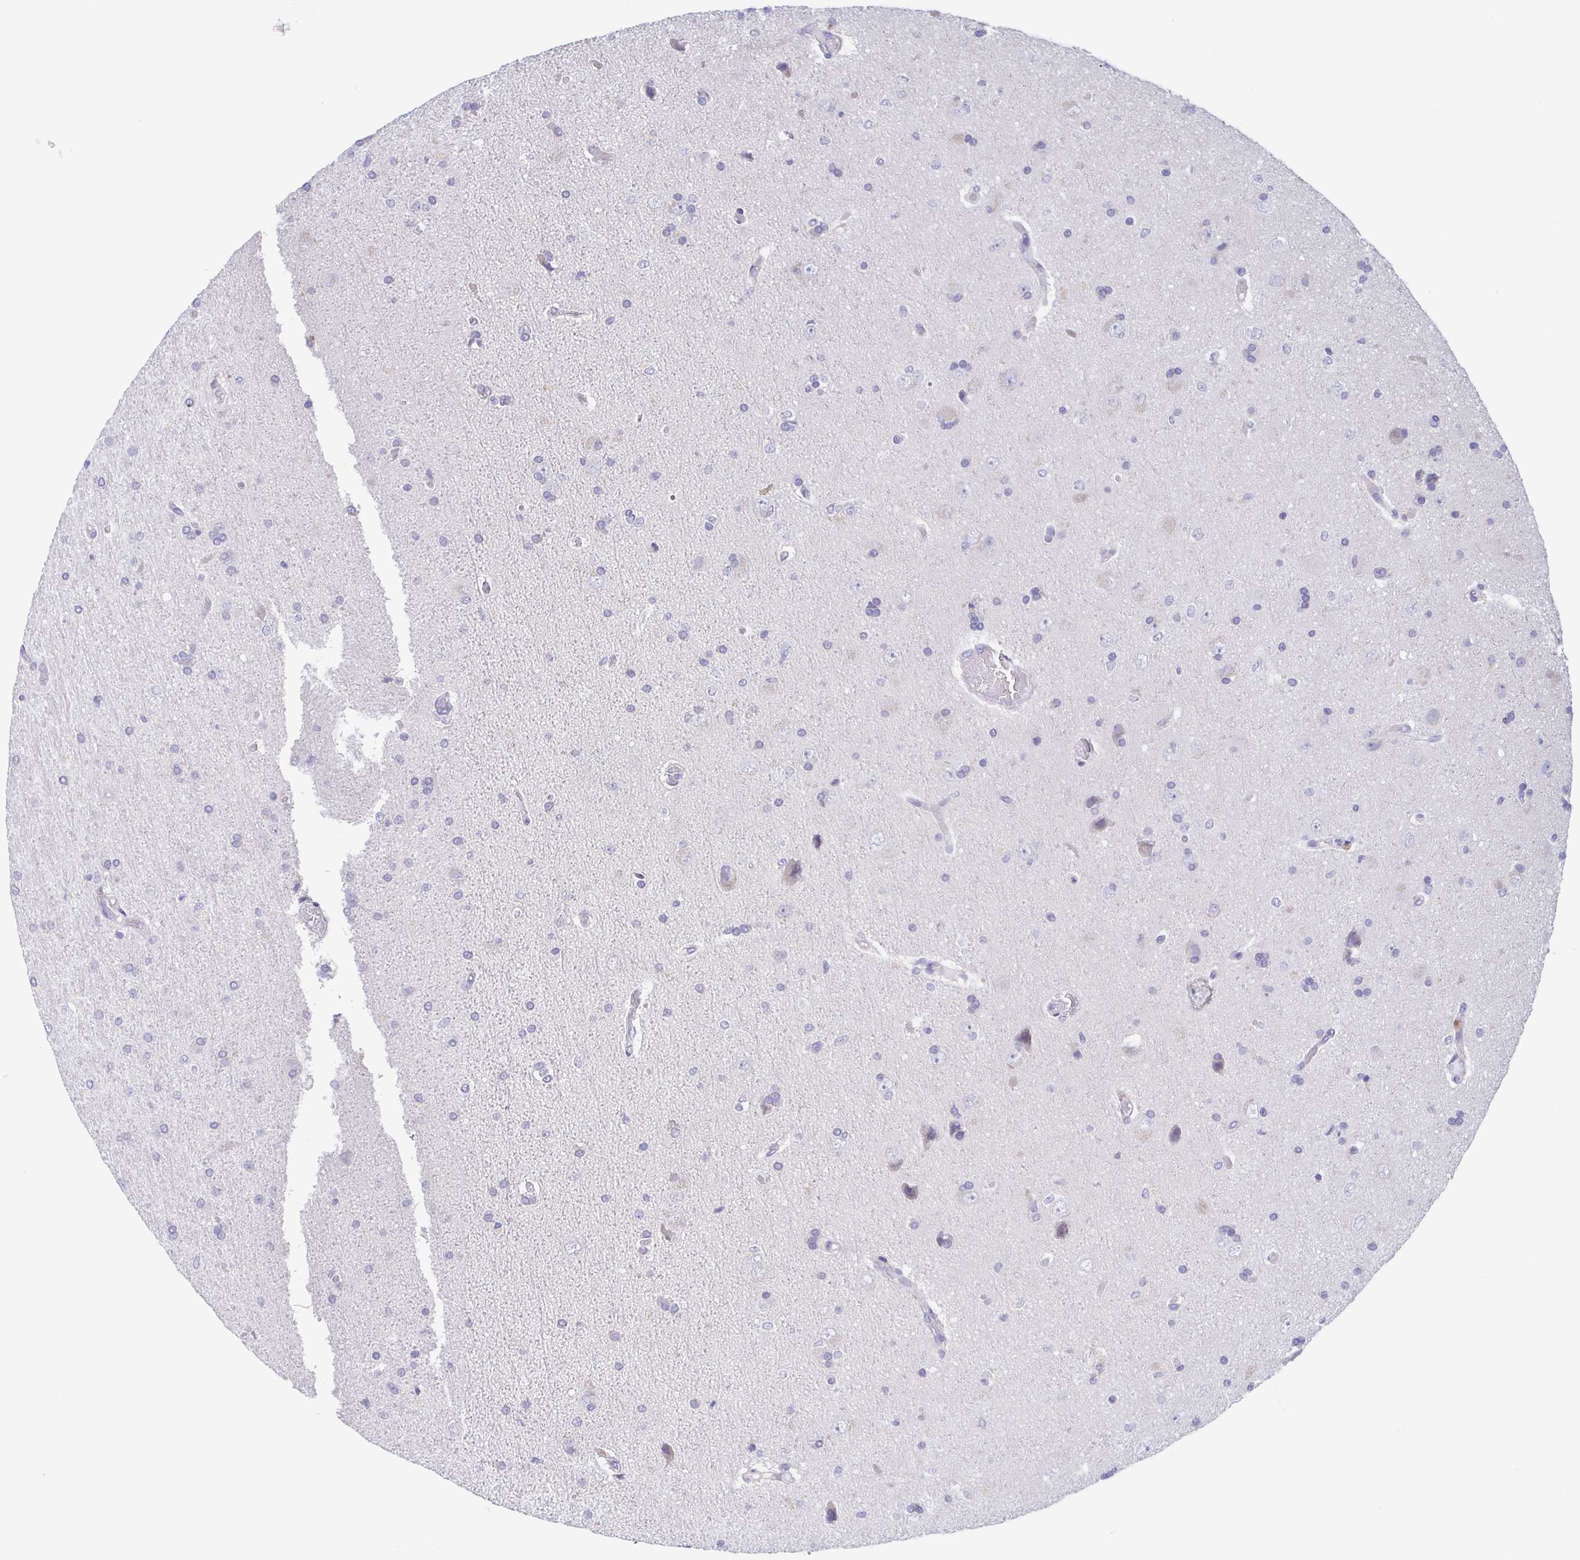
{"staining": {"intensity": "negative", "quantity": "none", "location": "none"}, "tissue": "glioma", "cell_type": "Tumor cells", "image_type": "cancer", "snomed": [{"axis": "morphology", "description": "Glioma, malignant, High grade"}, {"axis": "topography", "description": "Cerebral cortex"}], "caption": "The immunohistochemistry (IHC) histopathology image has no significant staining in tumor cells of malignant high-grade glioma tissue.", "gene": "TEX12", "patient": {"sex": "male", "age": 70}}